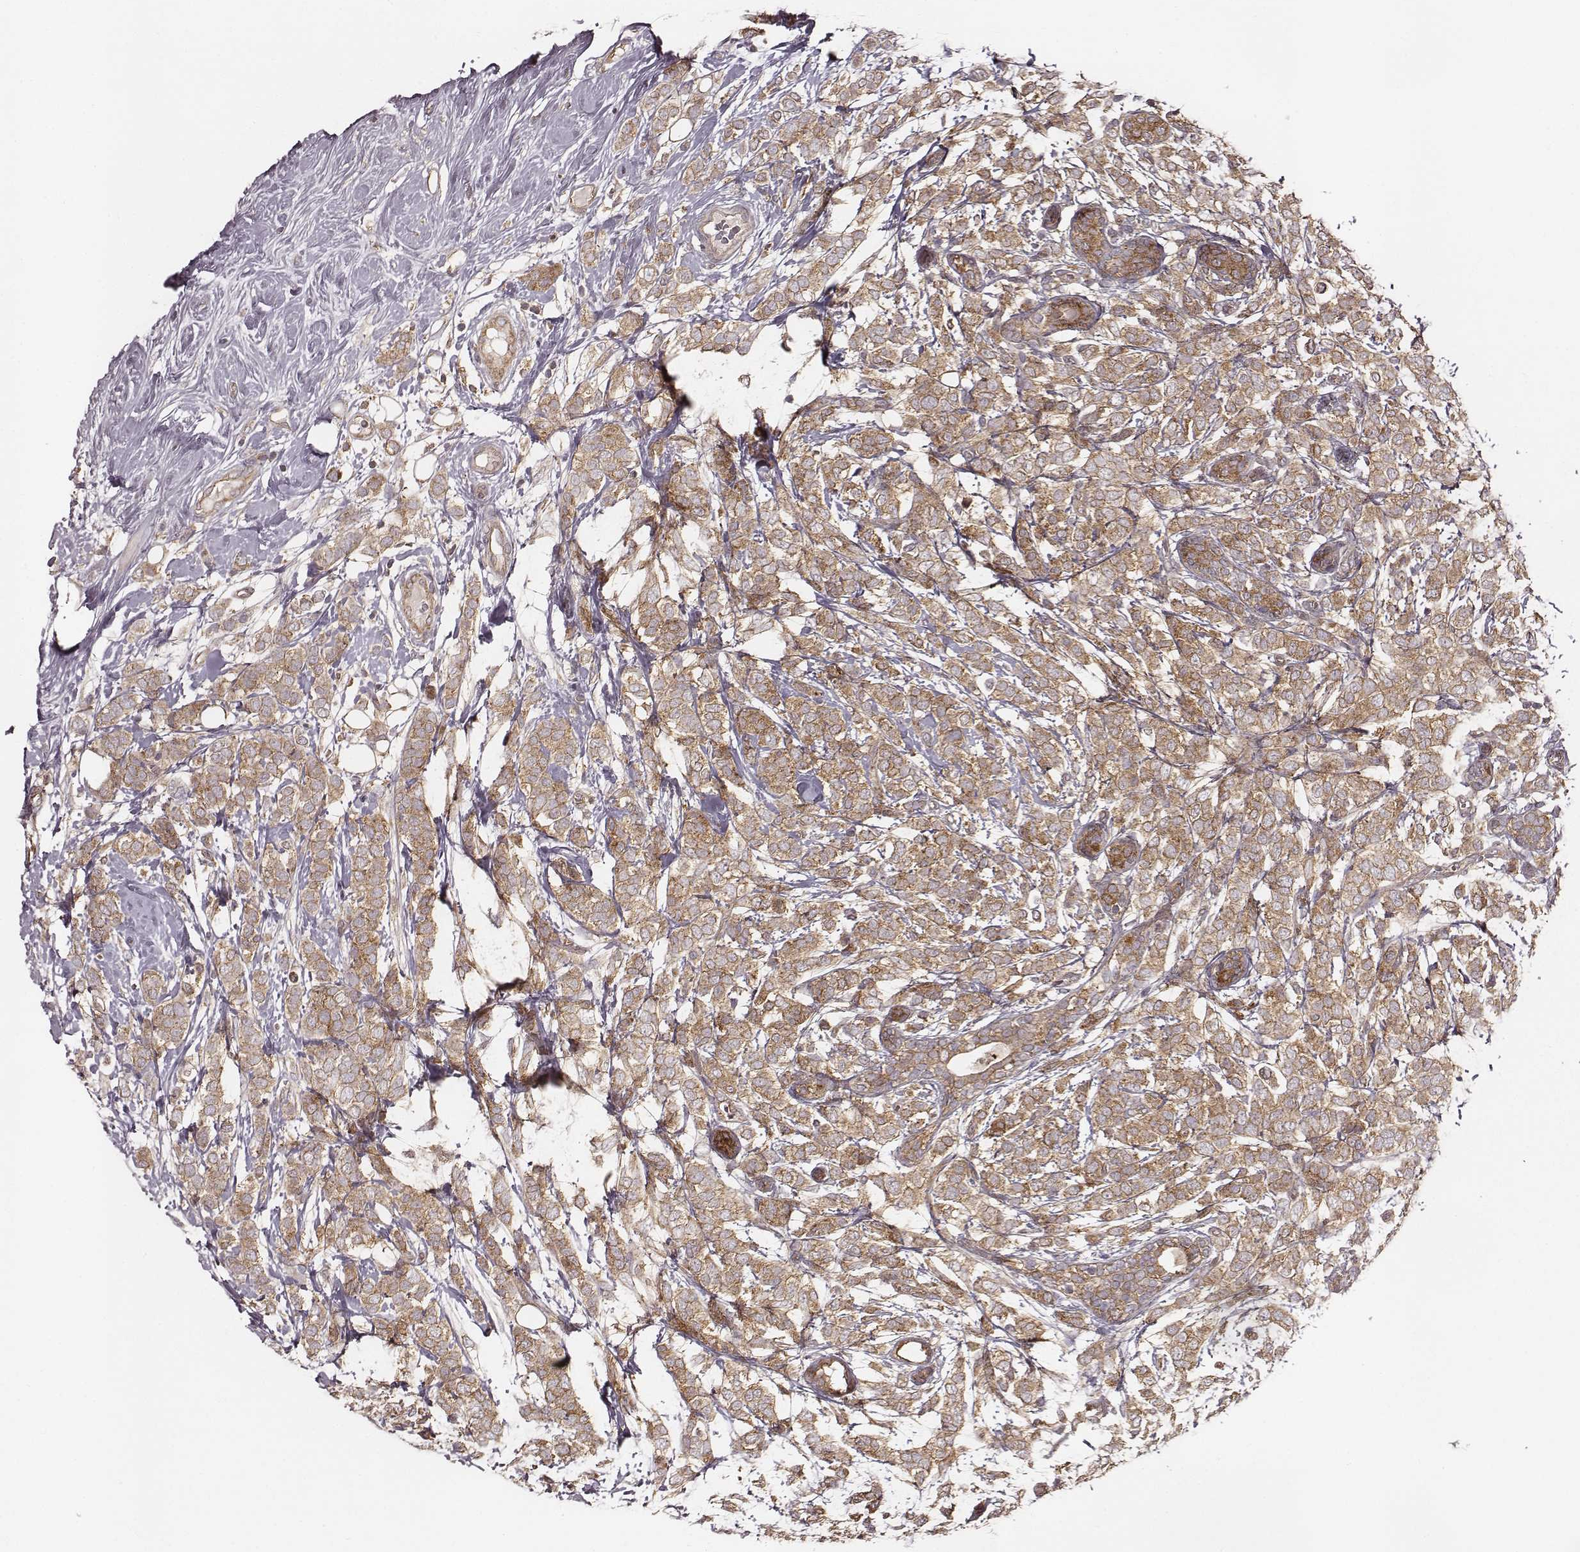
{"staining": {"intensity": "moderate", "quantity": ">75%", "location": "cytoplasmic/membranous"}, "tissue": "breast cancer", "cell_type": "Tumor cells", "image_type": "cancer", "snomed": [{"axis": "morphology", "description": "Lobular carcinoma"}, {"axis": "topography", "description": "Breast"}], "caption": "This image demonstrates immunohistochemistry staining of breast lobular carcinoma, with medium moderate cytoplasmic/membranous expression in approximately >75% of tumor cells.", "gene": "VPS26A", "patient": {"sex": "female", "age": 49}}